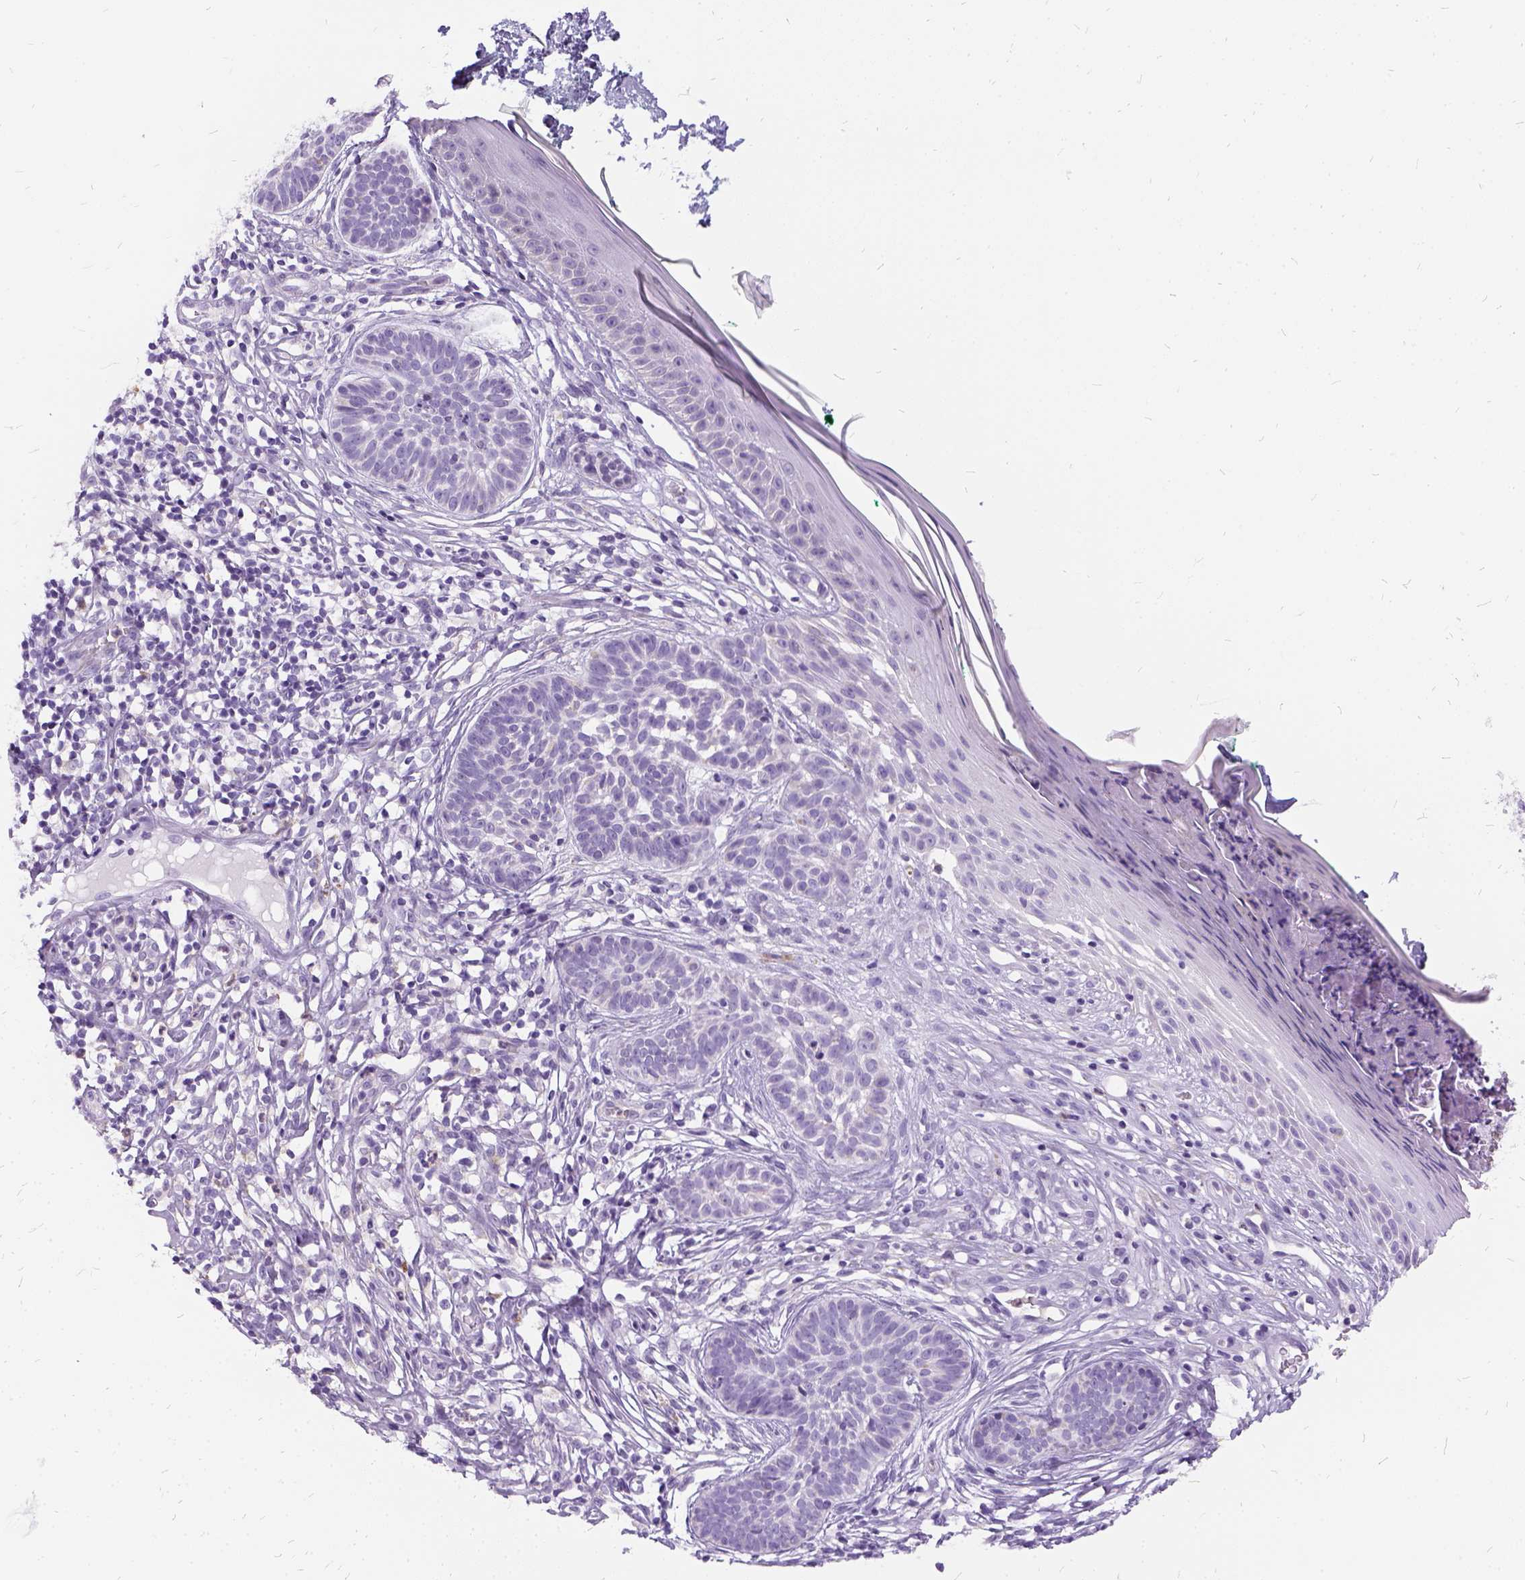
{"staining": {"intensity": "negative", "quantity": "none", "location": "none"}, "tissue": "skin cancer", "cell_type": "Tumor cells", "image_type": "cancer", "snomed": [{"axis": "morphology", "description": "Basal cell carcinoma"}, {"axis": "topography", "description": "Skin"}], "caption": "This is an IHC histopathology image of human skin cancer. There is no staining in tumor cells.", "gene": "FDX1", "patient": {"sex": "male", "age": 85}}